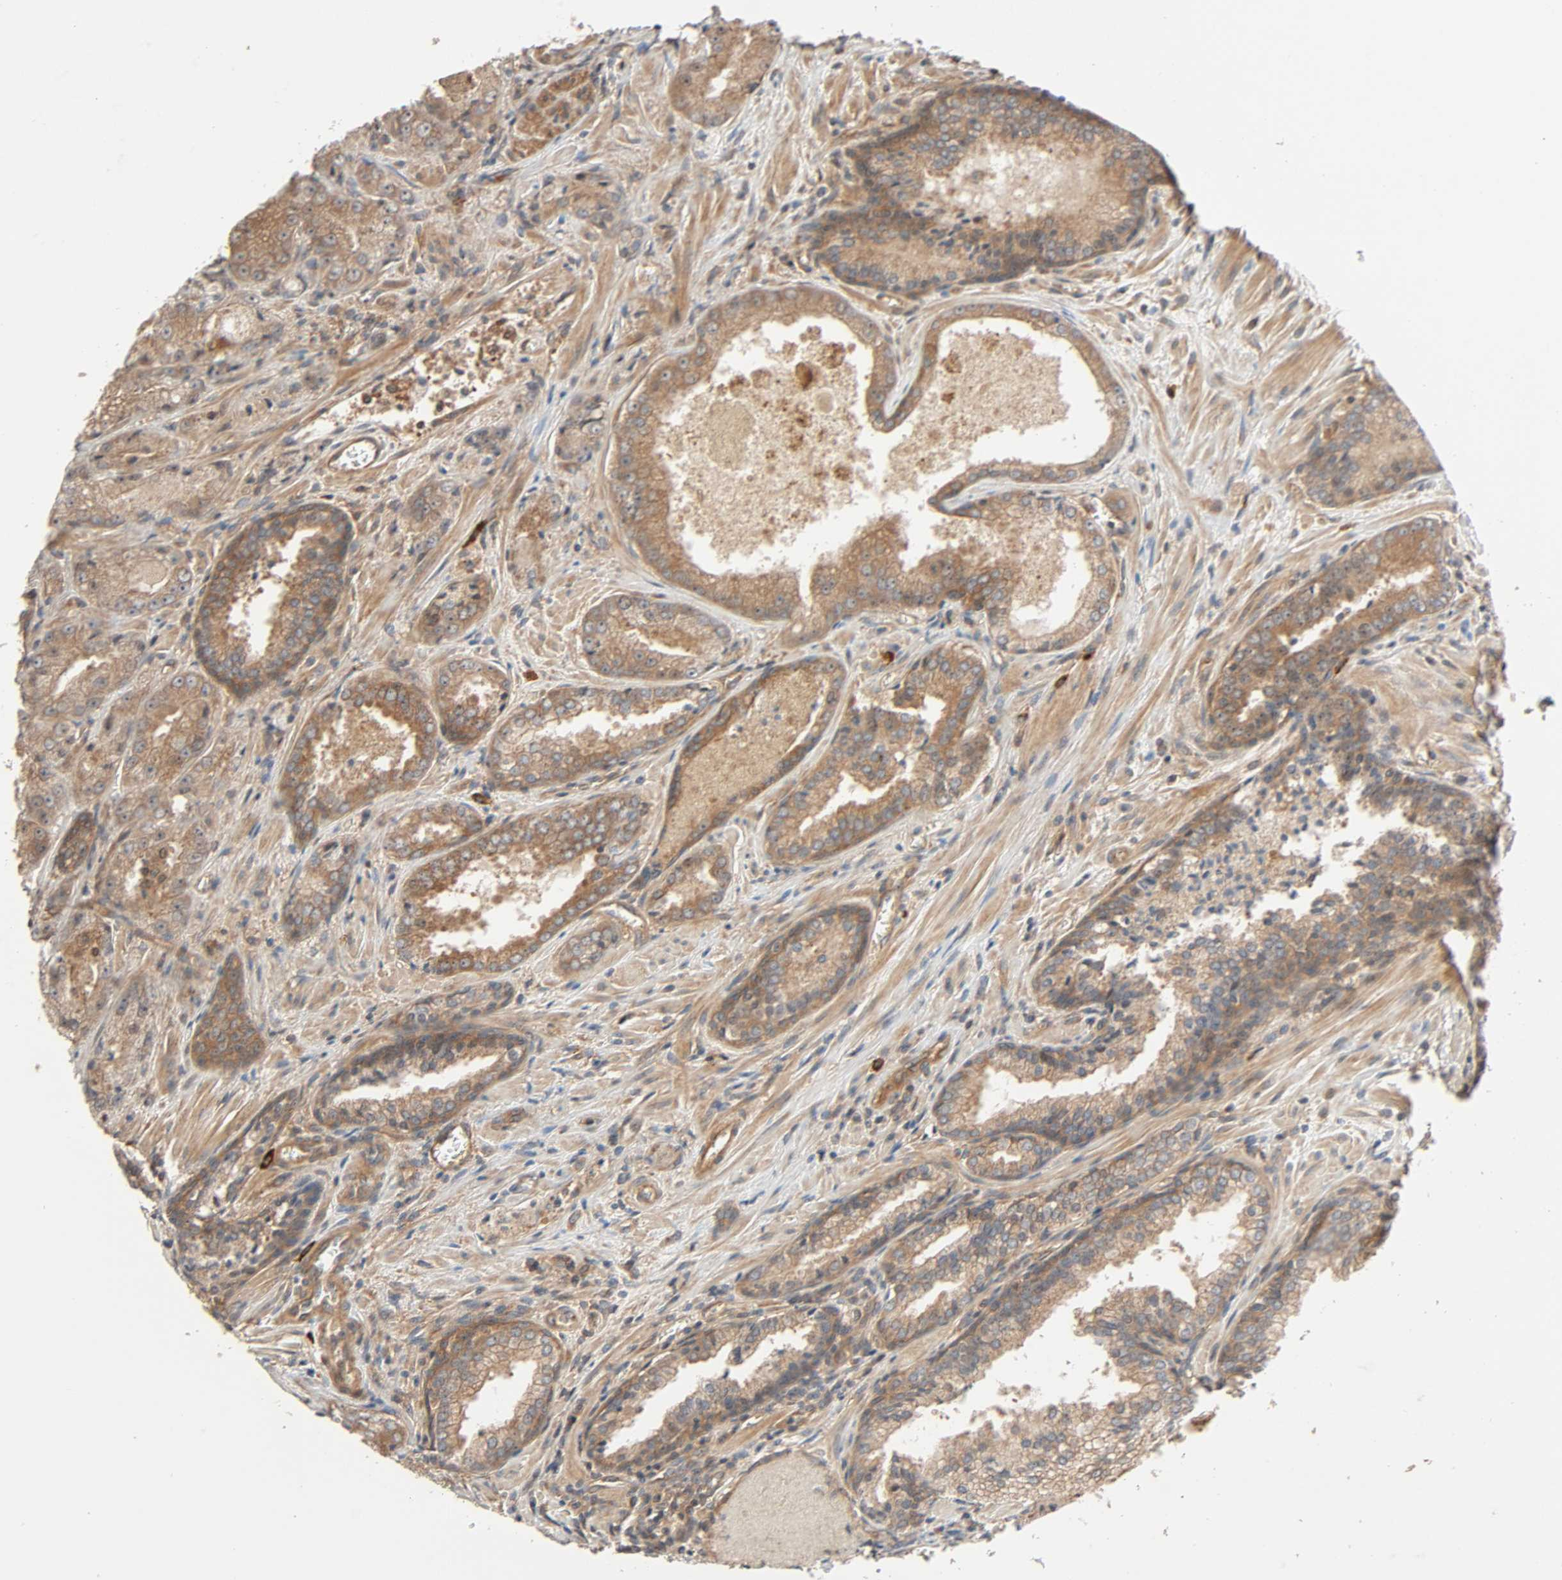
{"staining": {"intensity": "moderate", "quantity": ">75%", "location": "cytoplasmic/membranous"}, "tissue": "prostate cancer", "cell_type": "Tumor cells", "image_type": "cancer", "snomed": [{"axis": "morphology", "description": "Adenocarcinoma, Low grade"}, {"axis": "topography", "description": "Prostate"}], "caption": "A micrograph of human prostate cancer (low-grade adenocarcinoma) stained for a protein exhibits moderate cytoplasmic/membranous brown staining in tumor cells.", "gene": "PPP2R1B", "patient": {"sex": "male", "age": 60}}